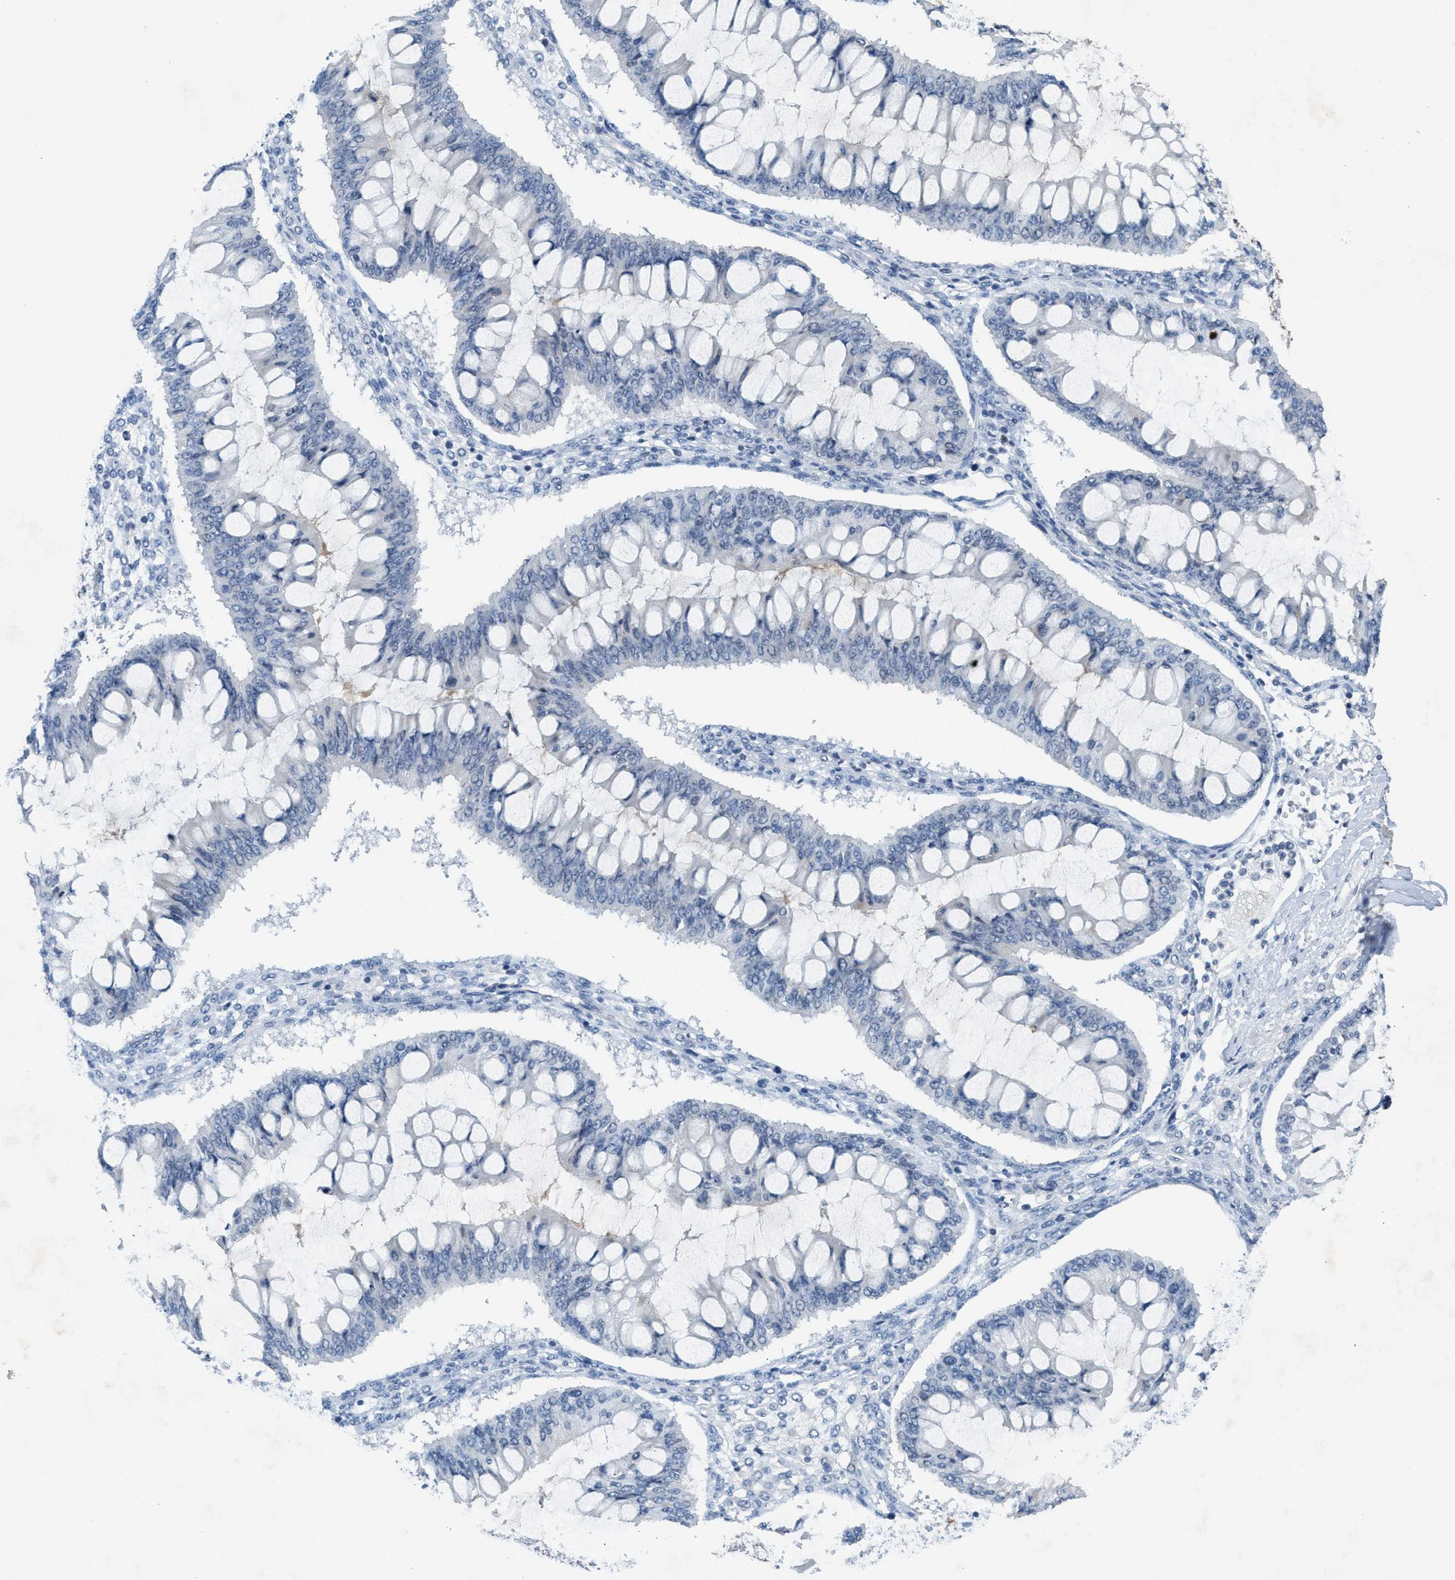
{"staining": {"intensity": "negative", "quantity": "none", "location": "none"}, "tissue": "ovarian cancer", "cell_type": "Tumor cells", "image_type": "cancer", "snomed": [{"axis": "morphology", "description": "Cystadenocarcinoma, mucinous, NOS"}, {"axis": "topography", "description": "Ovary"}], "caption": "This is an immunohistochemistry photomicrograph of human mucinous cystadenocarcinoma (ovarian). There is no staining in tumor cells.", "gene": "SLC5A5", "patient": {"sex": "female", "age": 73}}